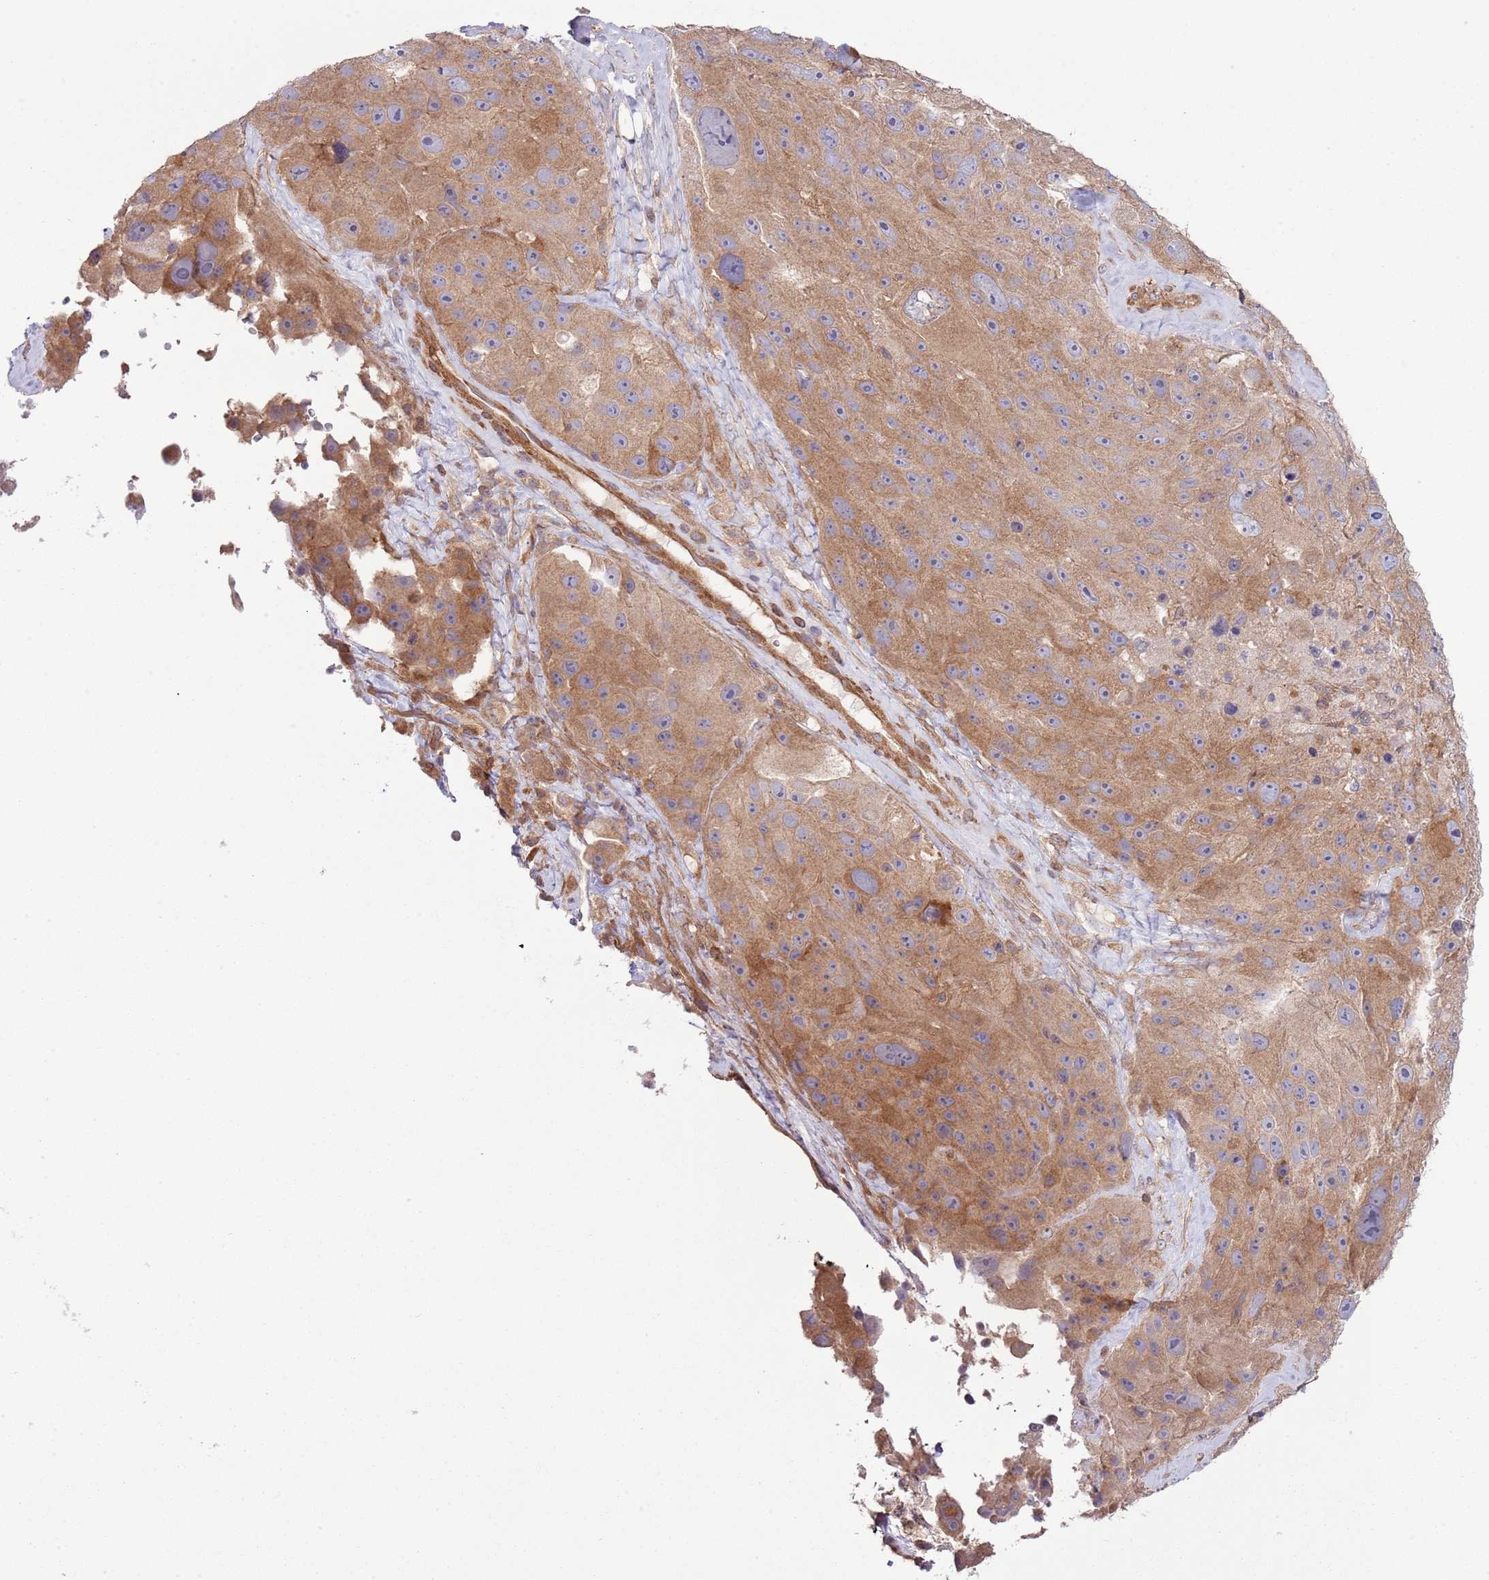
{"staining": {"intensity": "moderate", "quantity": ">75%", "location": "cytoplasmic/membranous"}, "tissue": "melanoma", "cell_type": "Tumor cells", "image_type": "cancer", "snomed": [{"axis": "morphology", "description": "Malignant melanoma, Metastatic site"}, {"axis": "topography", "description": "Lymph node"}], "caption": "Moderate cytoplasmic/membranous protein positivity is seen in approximately >75% of tumor cells in malignant melanoma (metastatic site).", "gene": "LPIN2", "patient": {"sex": "male", "age": 62}}